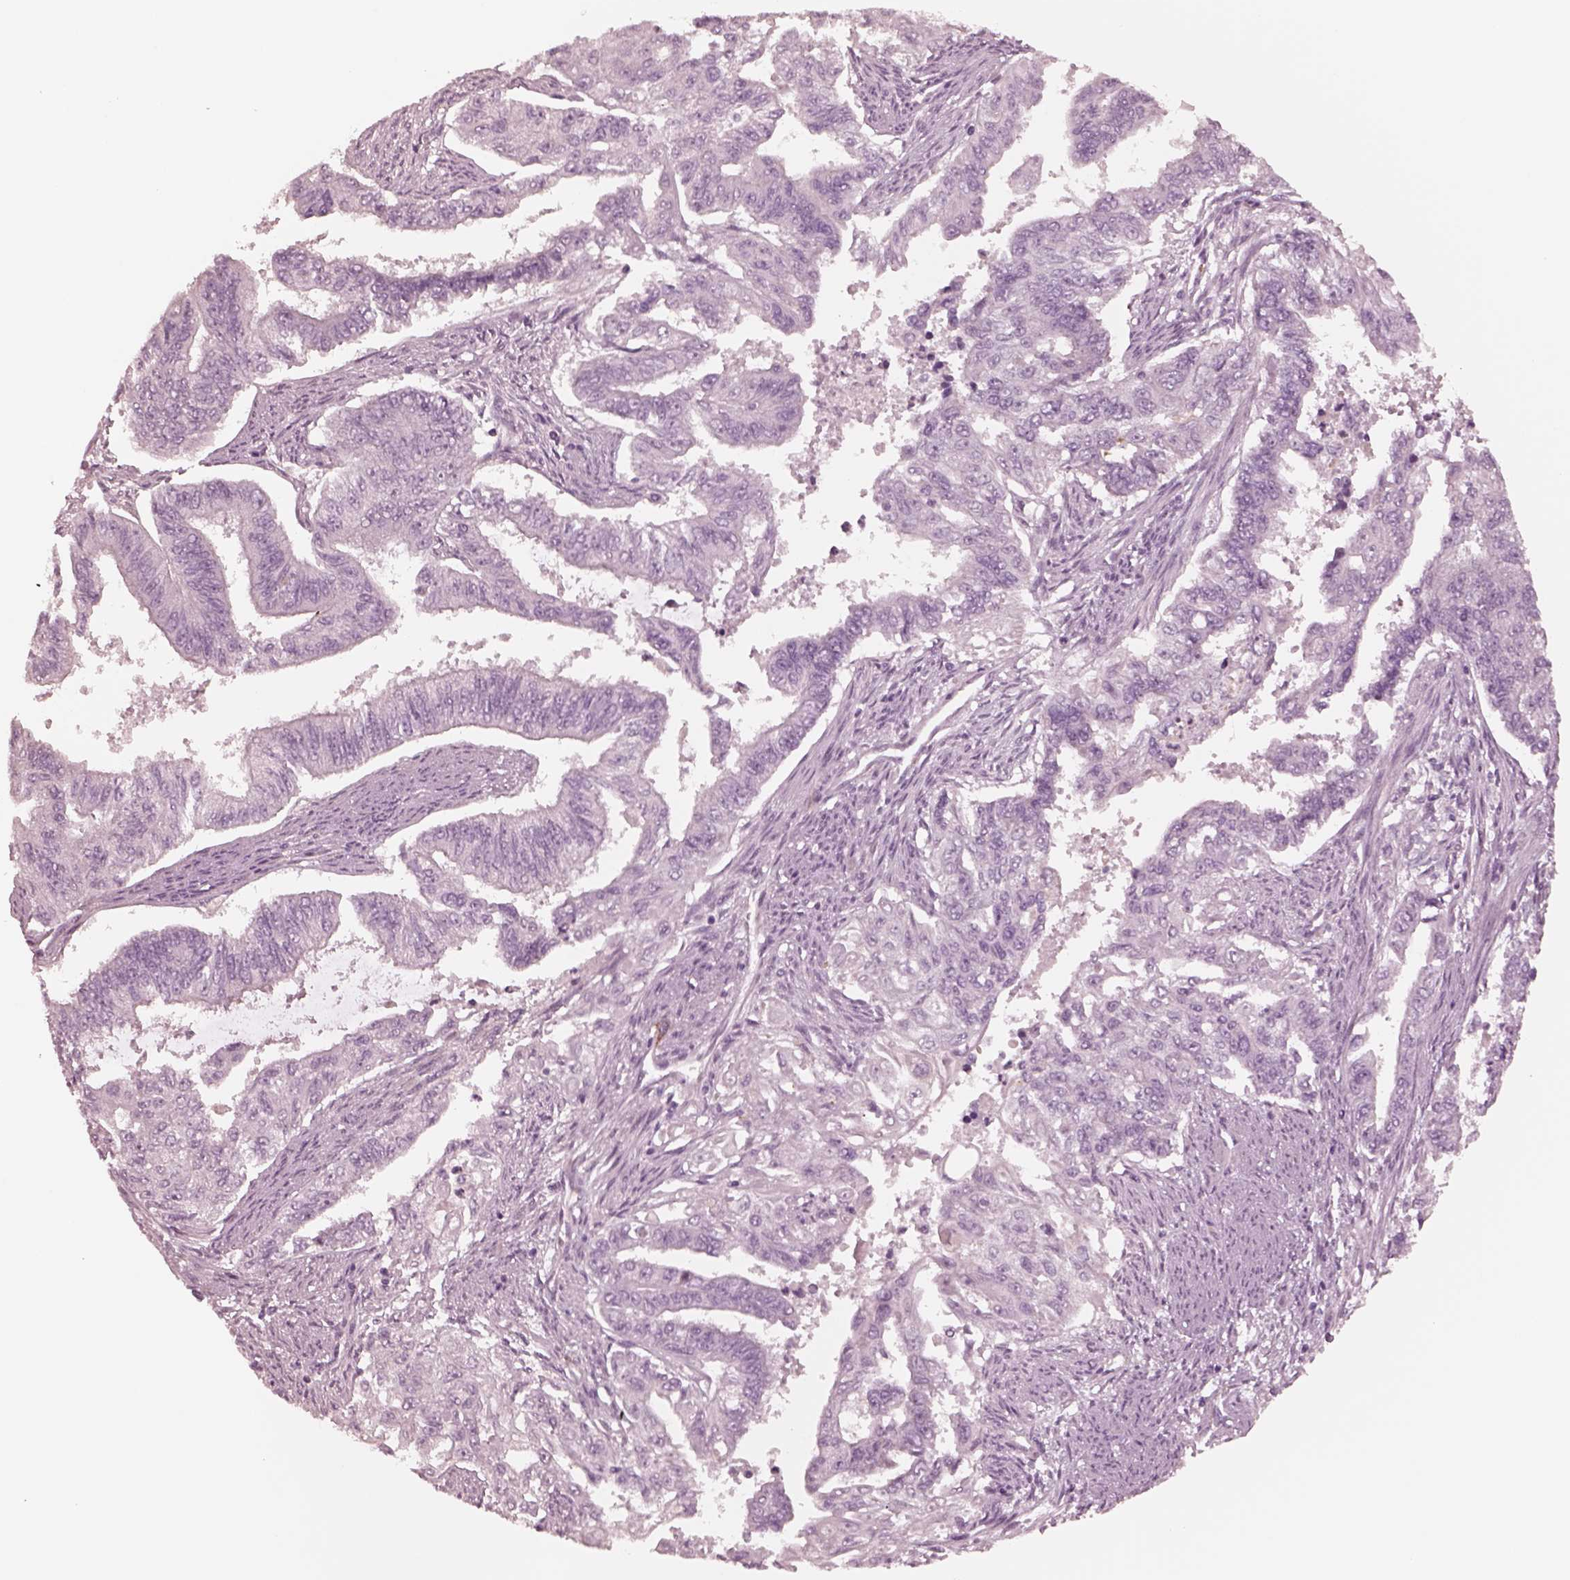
{"staining": {"intensity": "negative", "quantity": "none", "location": "none"}, "tissue": "endometrial cancer", "cell_type": "Tumor cells", "image_type": "cancer", "snomed": [{"axis": "morphology", "description": "Adenocarcinoma, NOS"}, {"axis": "topography", "description": "Uterus"}], "caption": "IHC micrograph of neoplastic tissue: human endometrial cancer stained with DAB (3,3'-diaminobenzidine) shows no significant protein expression in tumor cells.", "gene": "DNAAF9", "patient": {"sex": "female", "age": 59}}